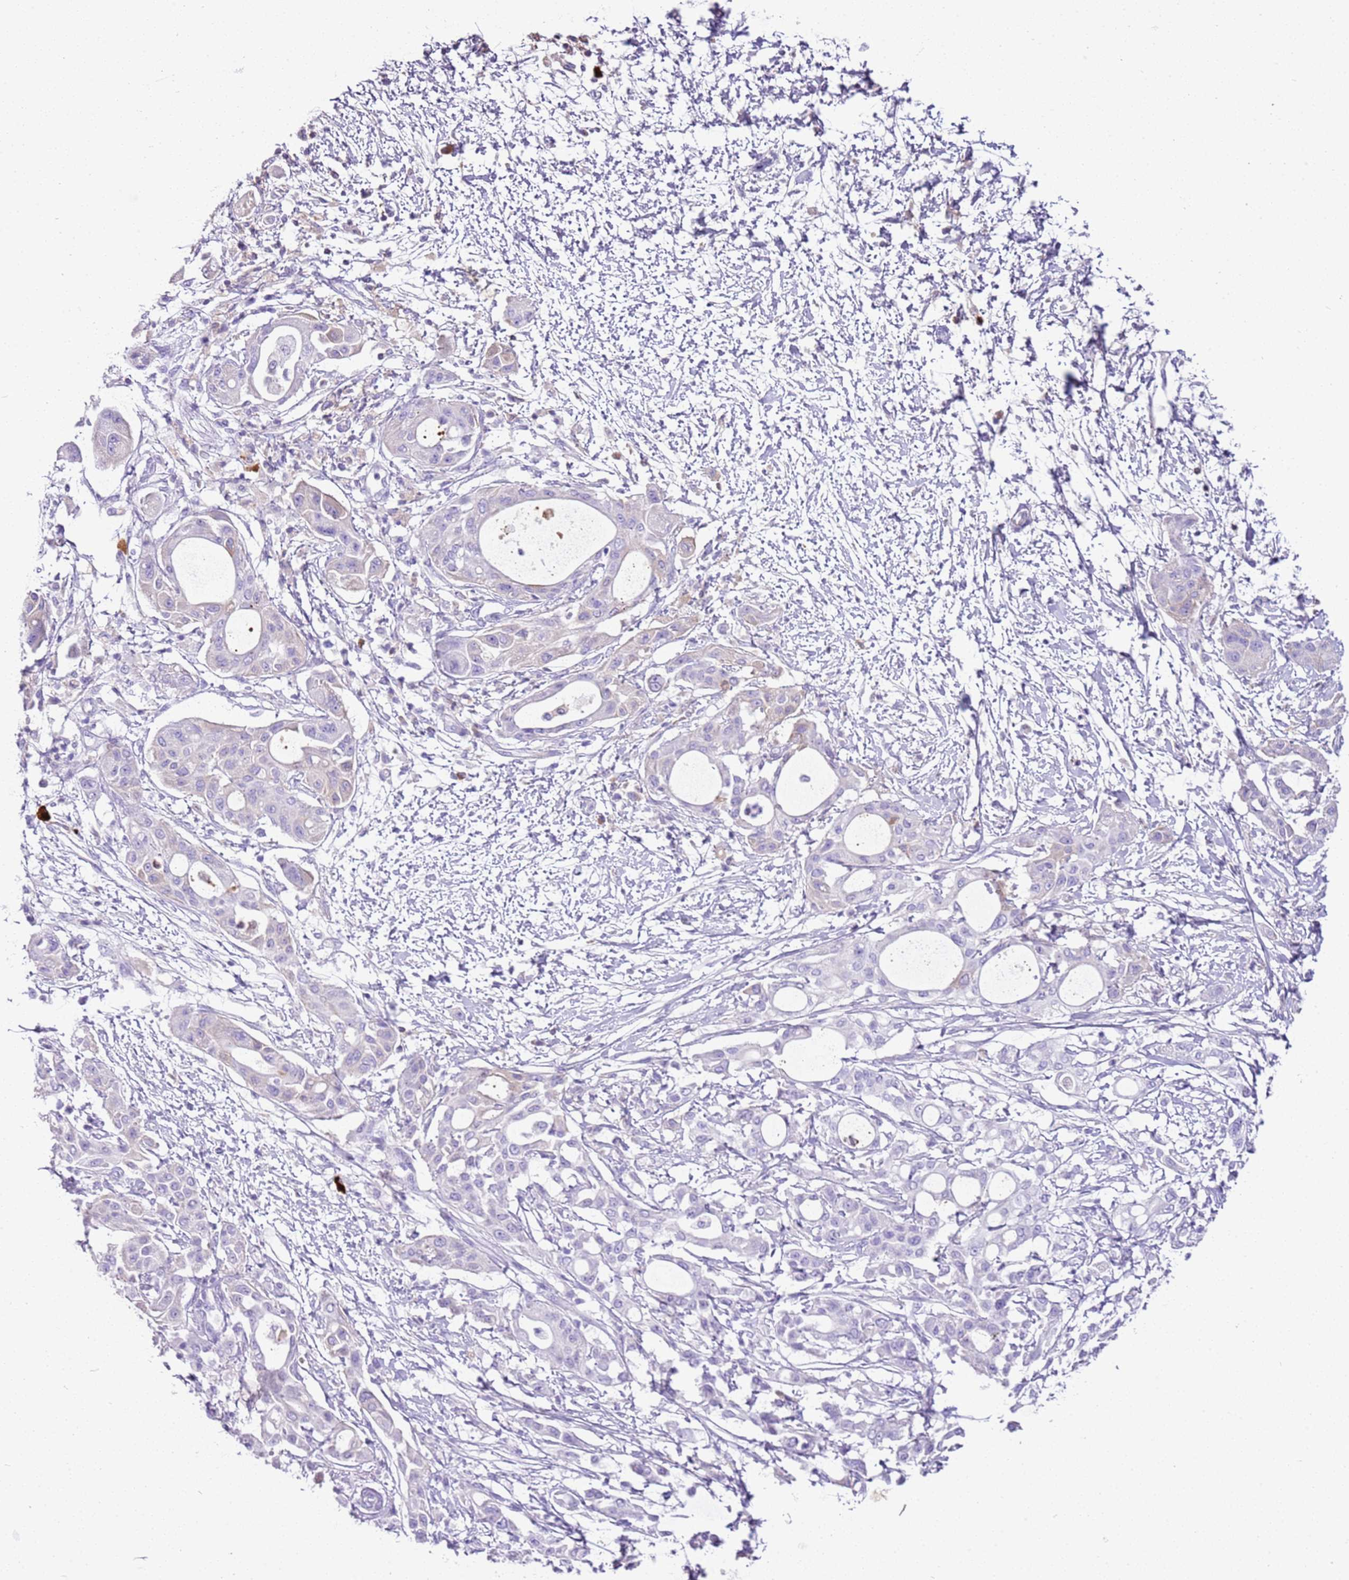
{"staining": {"intensity": "negative", "quantity": "none", "location": "none"}, "tissue": "pancreatic cancer", "cell_type": "Tumor cells", "image_type": "cancer", "snomed": [{"axis": "morphology", "description": "Adenocarcinoma, NOS"}, {"axis": "topography", "description": "Pancreas"}], "caption": "This is an IHC micrograph of pancreatic cancer. There is no staining in tumor cells.", "gene": "IGKV3D-11", "patient": {"sex": "male", "age": 68}}